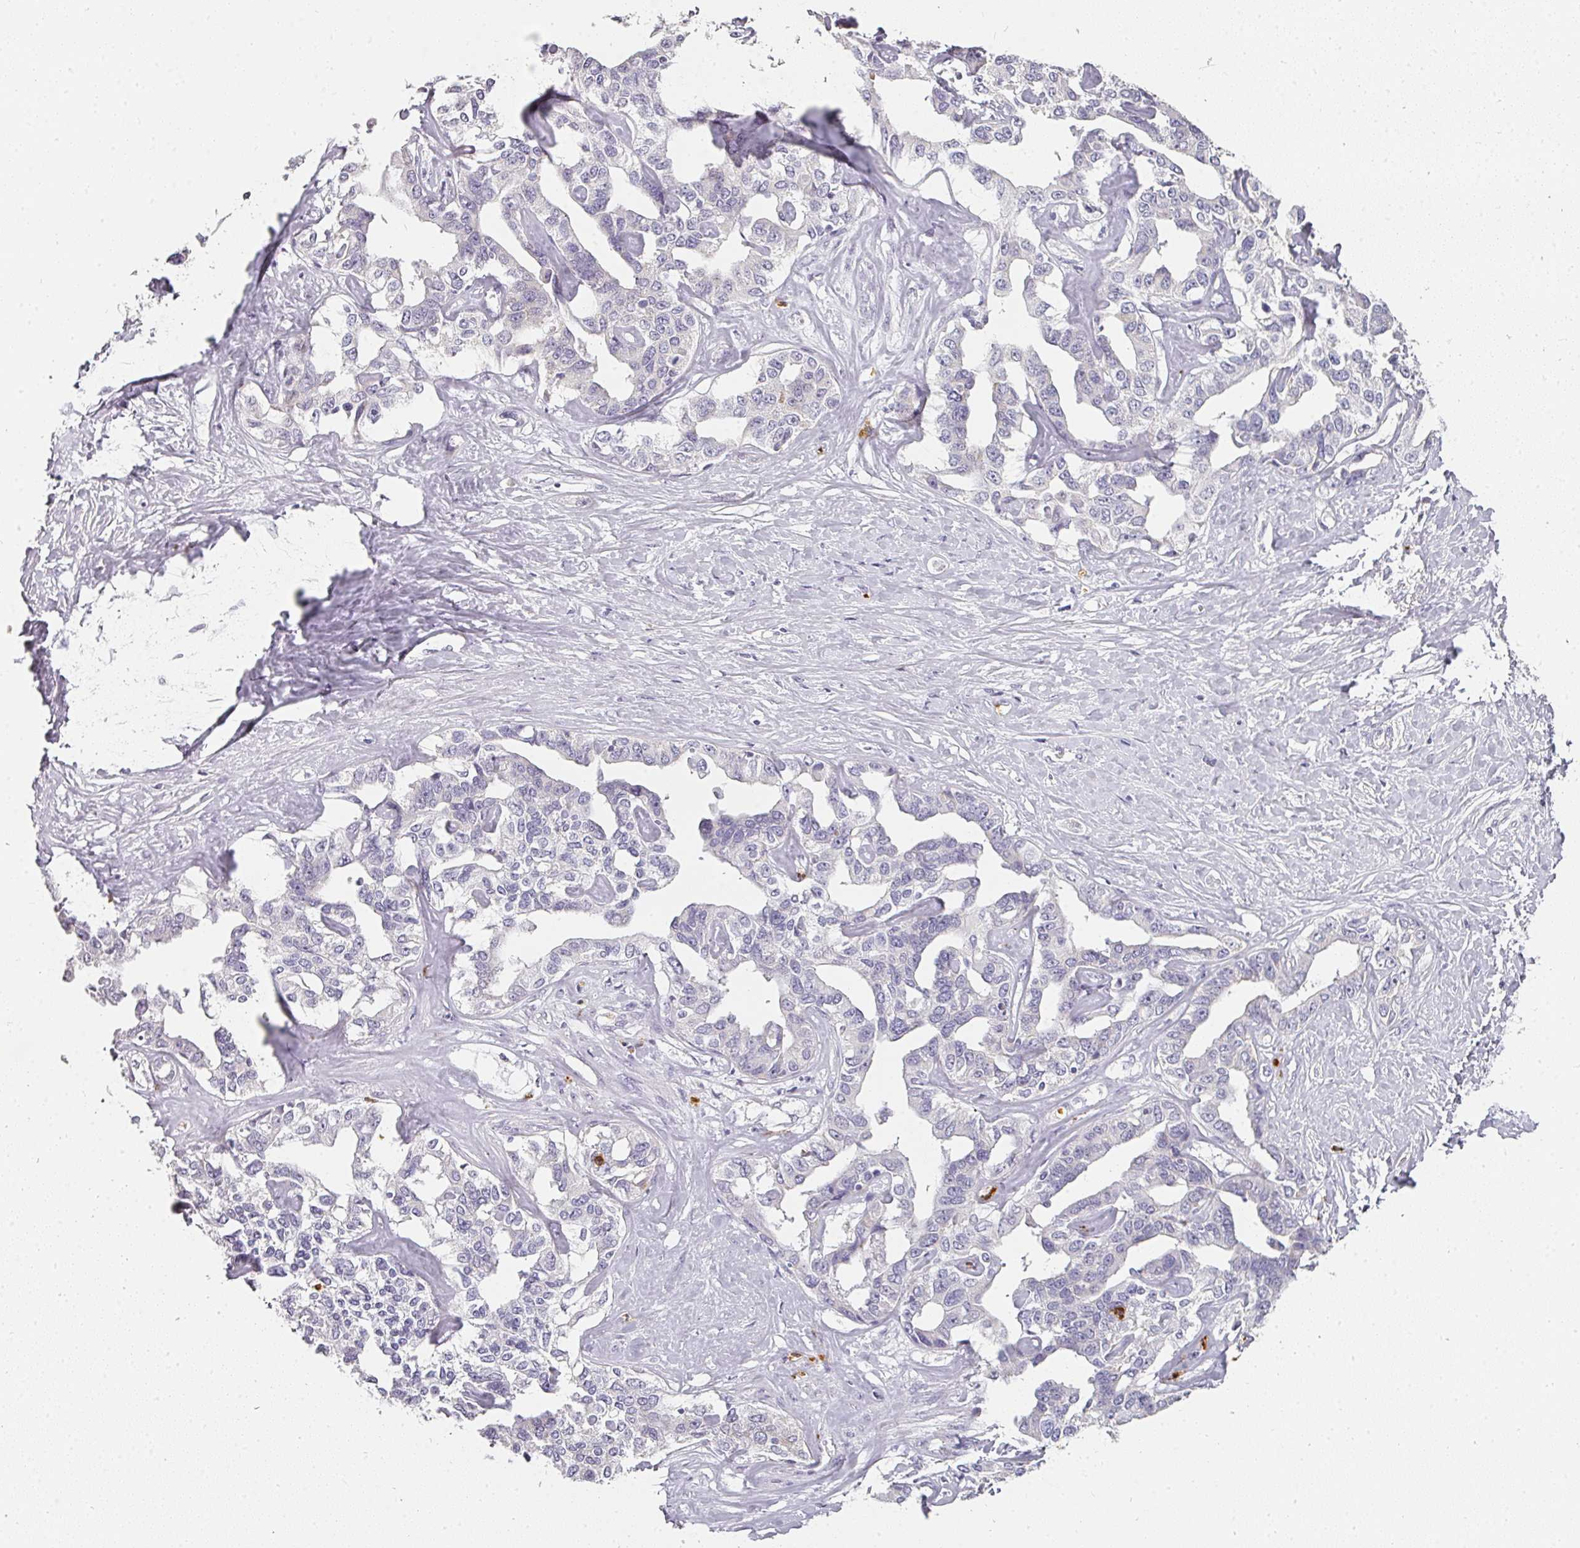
{"staining": {"intensity": "negative", "quantity": "none", "location": "none"}, "tissue": "liver cancer", "cell_type": "Tumor cells", "image_type": "cancer", "snomed": [{"axis": "morphology", "description": "Cholangiocarcinoma"}, {"axis": "topography", "description": "Liver"}], "caption": "The micrograph reveals no staining of tumor cells in liver cholangiocarcinoma.", "gene": "CAMP", "patient": {"sex": "male", "age": 59}}